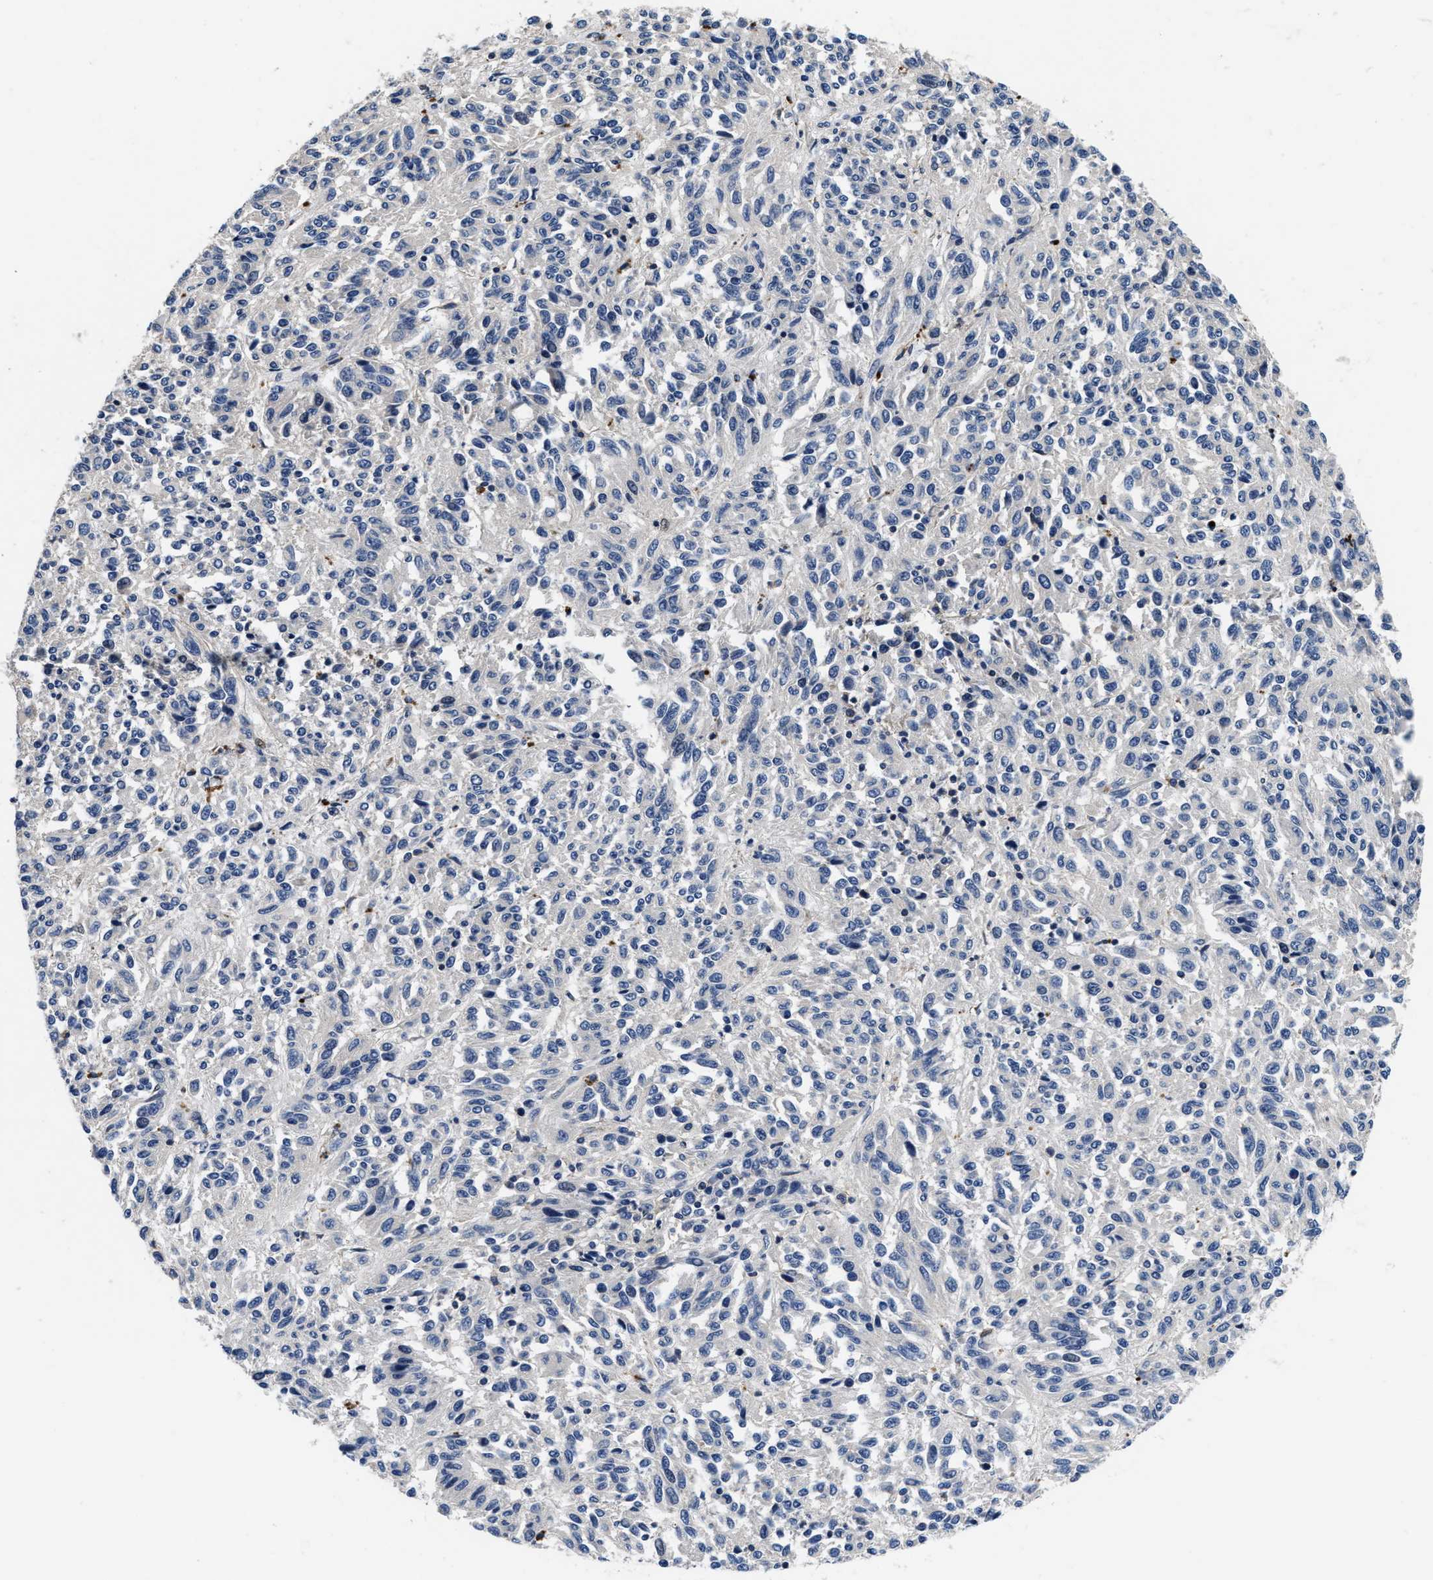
{"staining": {"intensity": "negative", "quantity": "none", "location": "none"}, "tissue": "melanoma", "cell_type": "Tumor cells", "image_type": "cancer", "snomed": [{"axis": "morphology", "description": "Malignant melanoma, Metastatic site"}, {"axis": "topography", "description": "Lung"}], "caption": "Photomicrograph shows no significant protein staining in tumor cells of malignant melanoma (metastatic site).", "gene": "ANKIB1", "patient": {"sex": "male", "age": 64}}